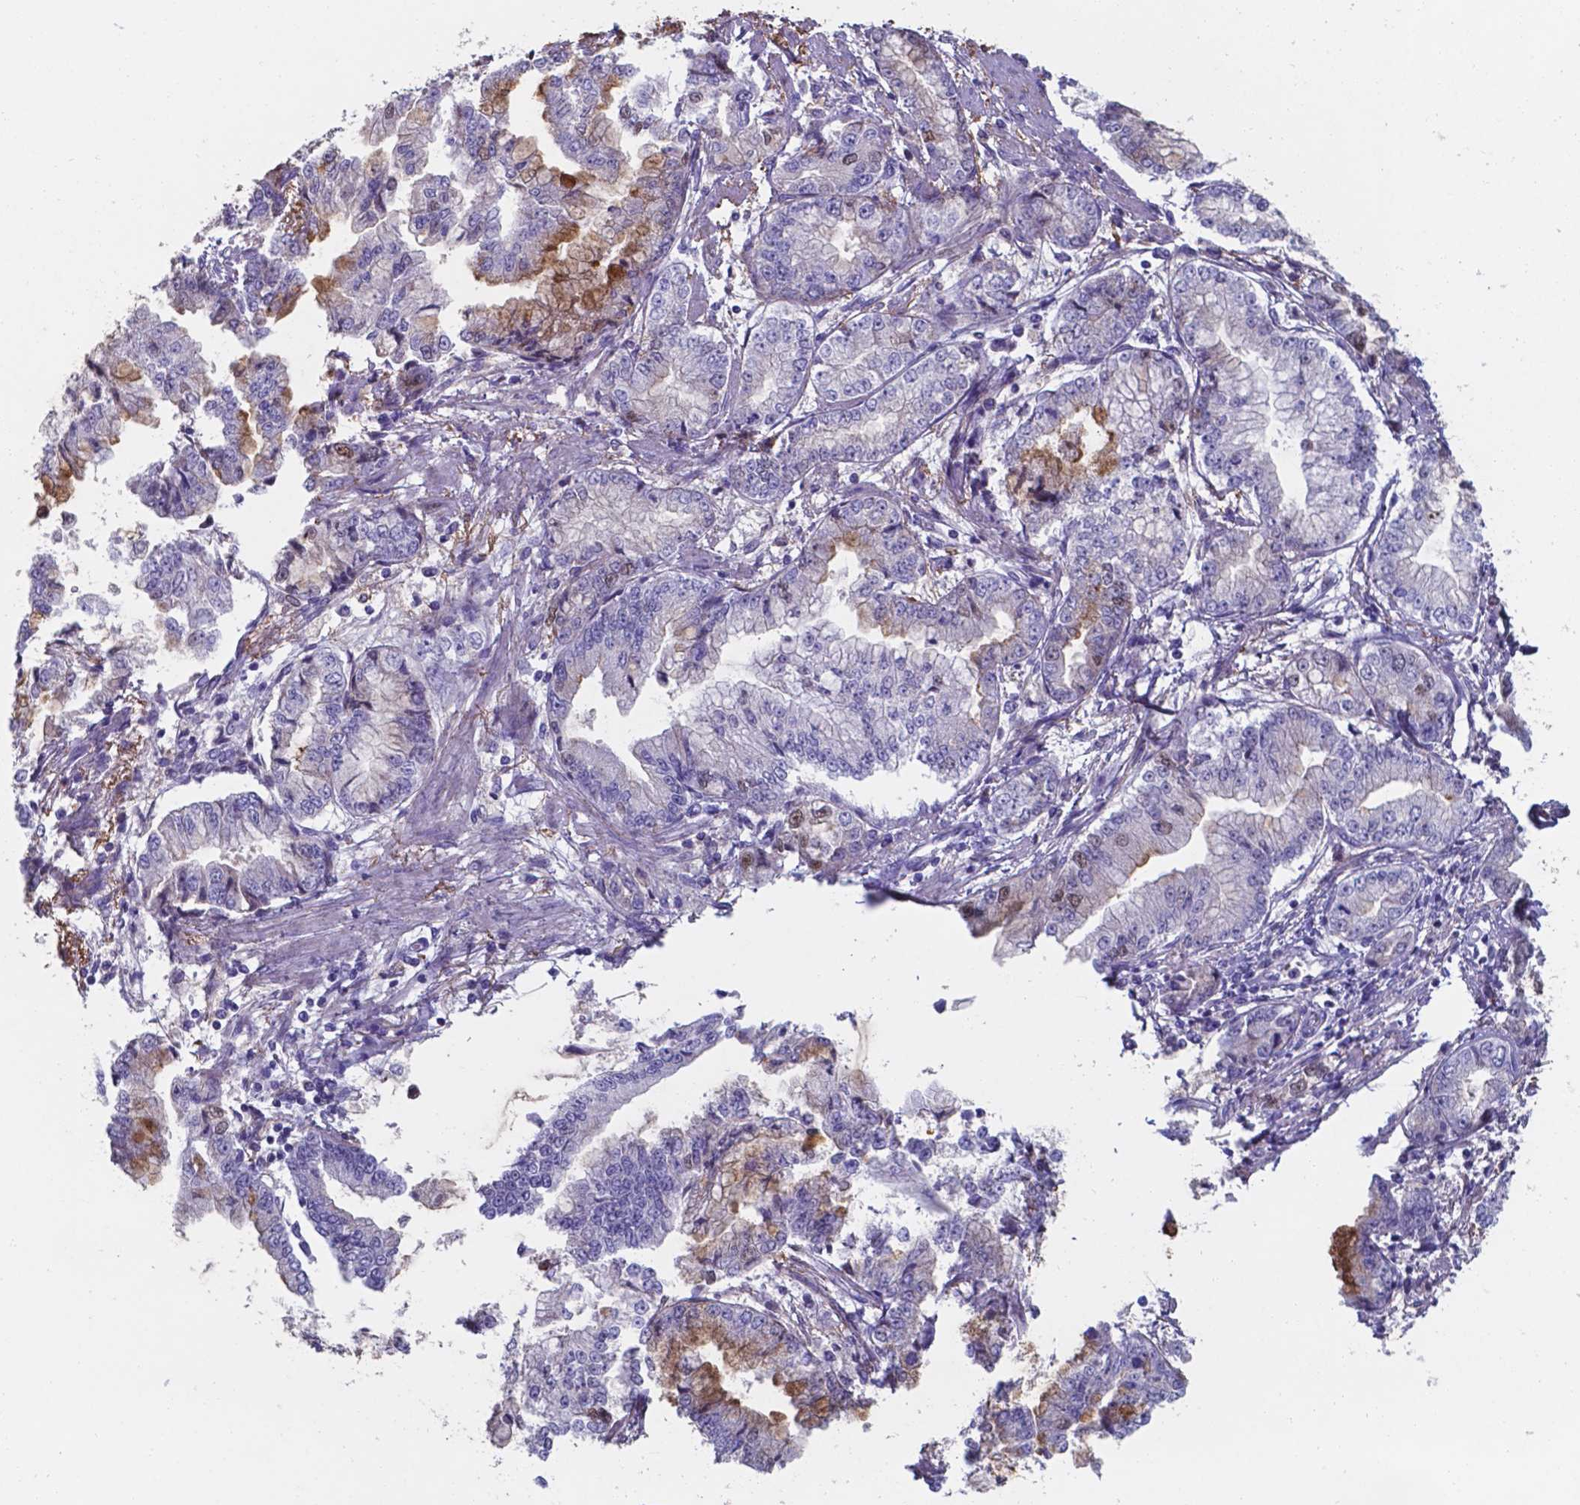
{"staining": {"intensity": "negative", "quantity": "none", "location": "none"}, "tissue": "stomach cancer", "cell_type": "Tumor cells", "image_type": "cancer", "snomed": [{"axis": "morphology", "description": "Adenocarcinoma, NOS"}, {"axis": "topography", "description": "Stomach, upper"}], "caption": "Immunohistochemistry of human stomach adenocarcinoma shows no positivity in tumor cells.", "gene": "SERPINA1", "patient": {"sex": "female", "age": 74}}